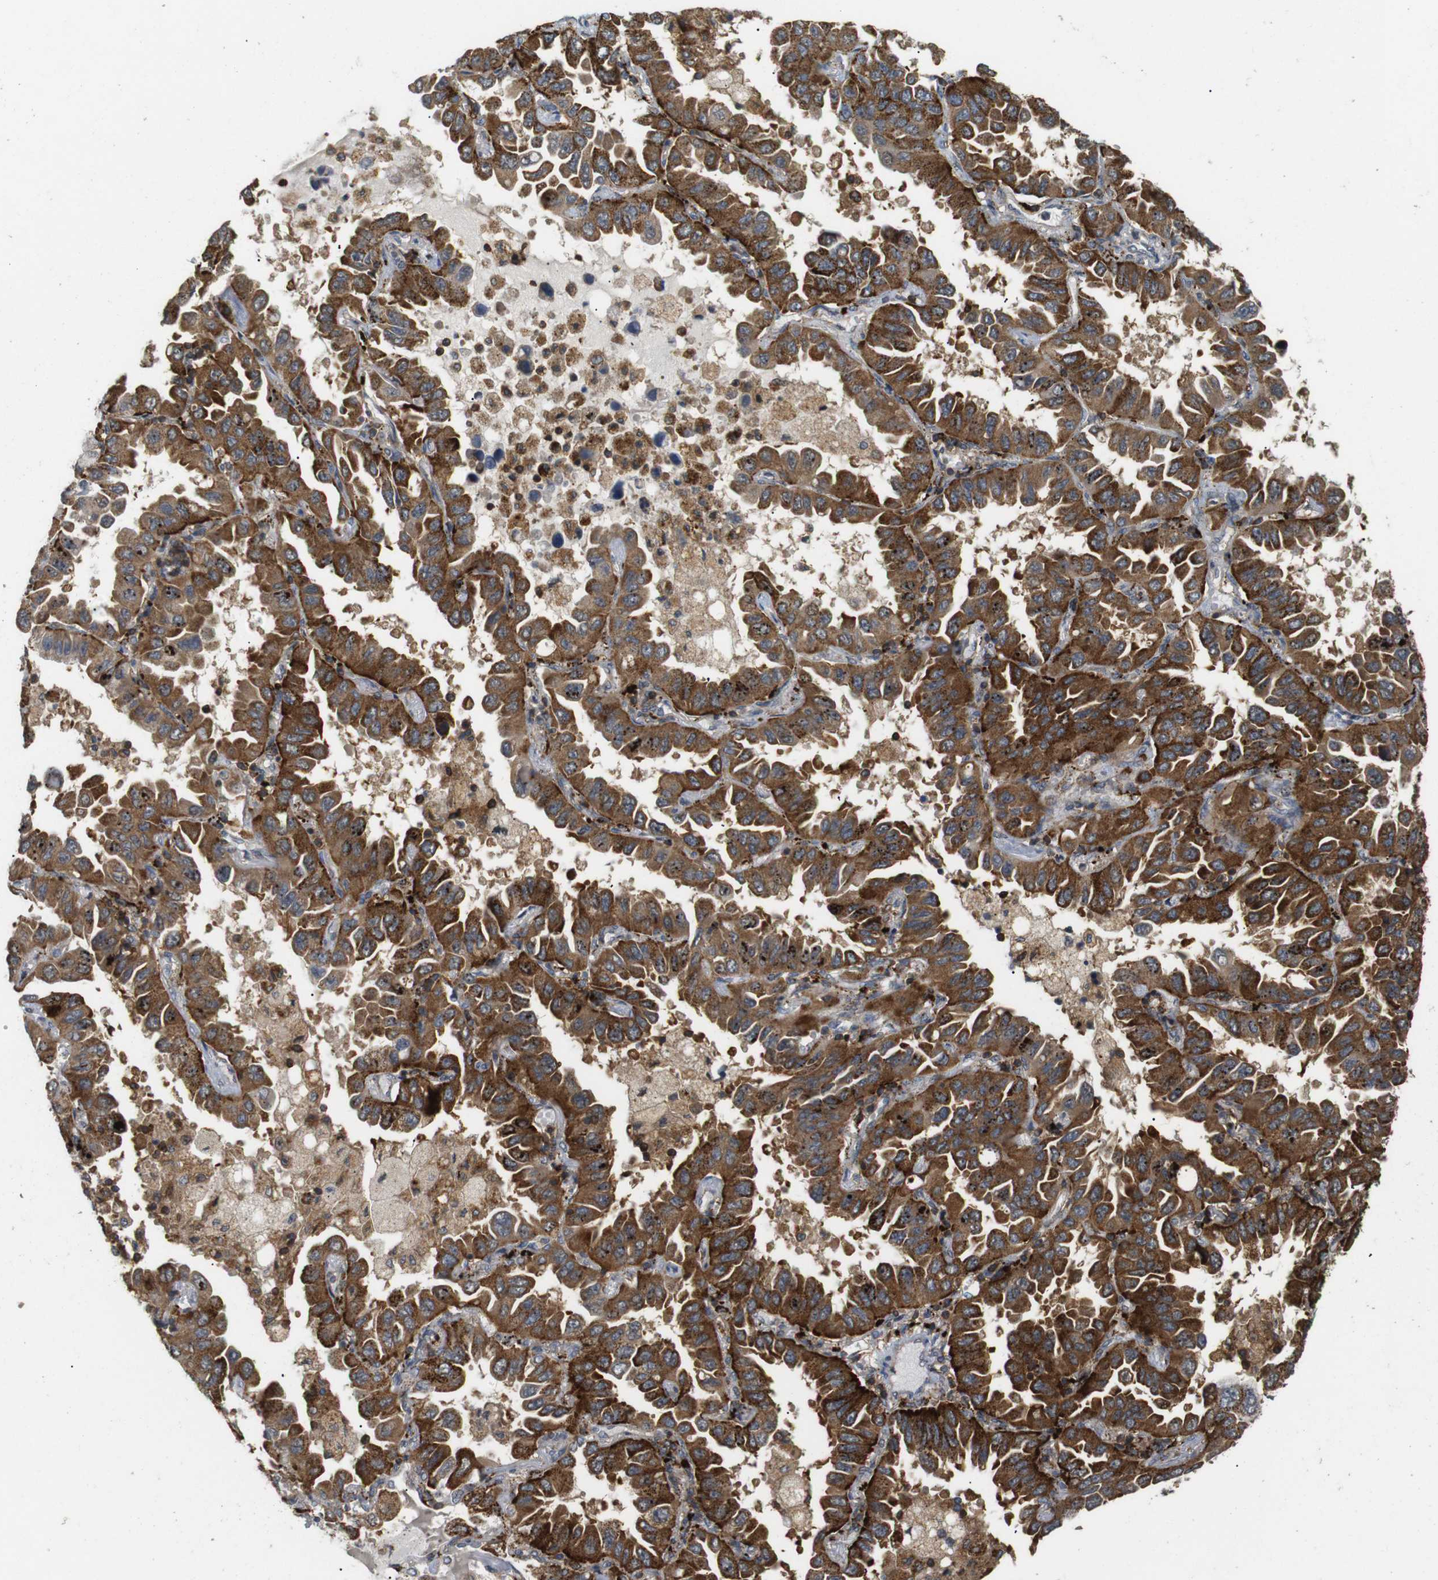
{"staining": {"intensity": "strong", "quantity": "25%-75%", "location": "cytoplasmic/membranous"}, "tissue": "lung cancer", "cell_type": "Tumor cells", "image_type": "cancer", "snomed": [{"axis": "morphology", "description": "Adenocarcinoma, NOS"}, {"axis": "topography", "description": "Lung"}], "caption": "The histopathology image reveals a brown stain indicating the presence of a protein in the cytoplasmic/membranous of tumor cells in adenocarcinoma (lung).", "gene": "KSR1", "patient": {"sex": "male", "age": 64}}